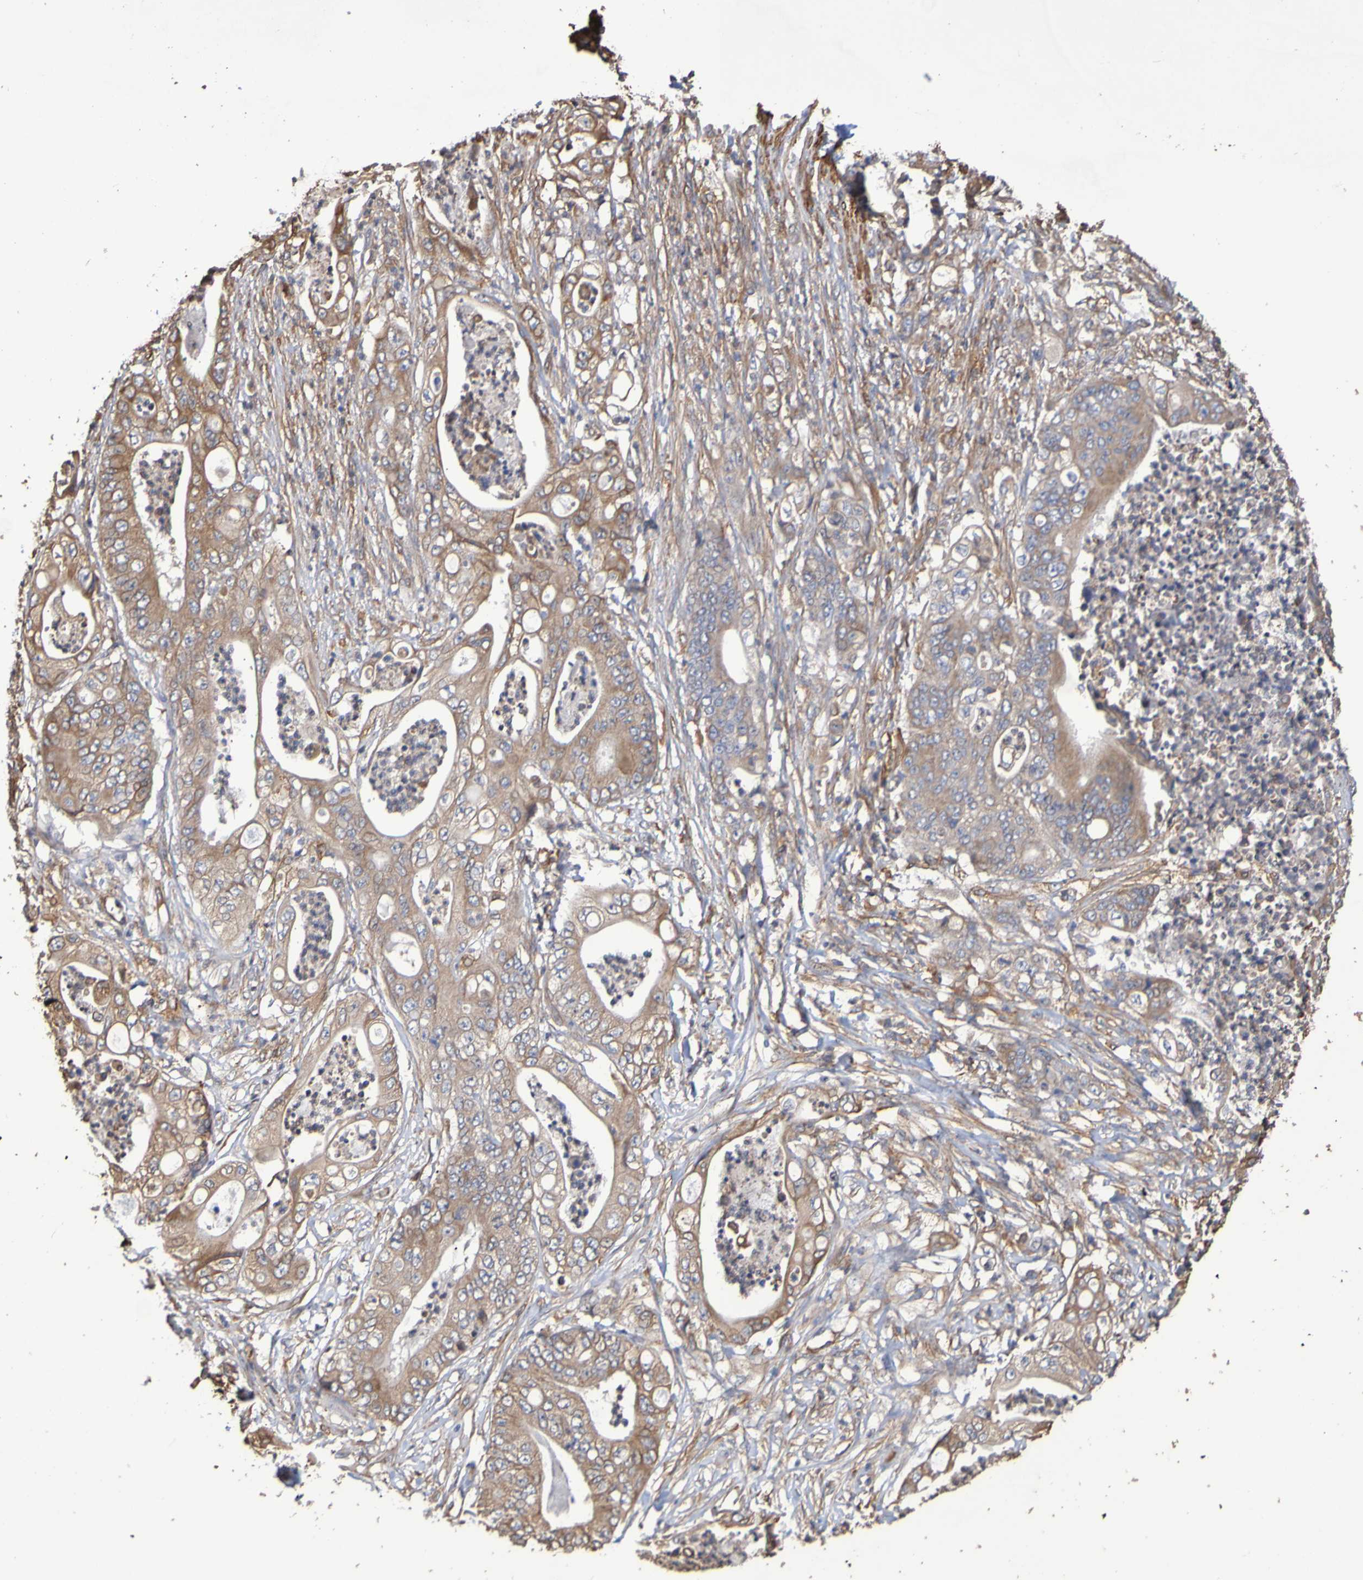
{"staining": {"intensity": "weak", "quantity": ">75%", "location": "cytoplasmic/membranous"}, "tissue": "stomach cancer", "cell_type": "Tumor cells", "image_type": "cancer", "snomed": [{"axis": "morphology", "description": "Adenocarcinoma, NOS"}, {"axis": "topography", "description": "Stomach"}], "caption": "About >75% of tumor cells in human adenocarcinoma (stomach) demonstrate weak cytoplasmic/membranous protein positivity as visualized by brown immunohistochemical staining.", "gene": "RAB11A", "patient": {"sex": "female", "age": 73}}